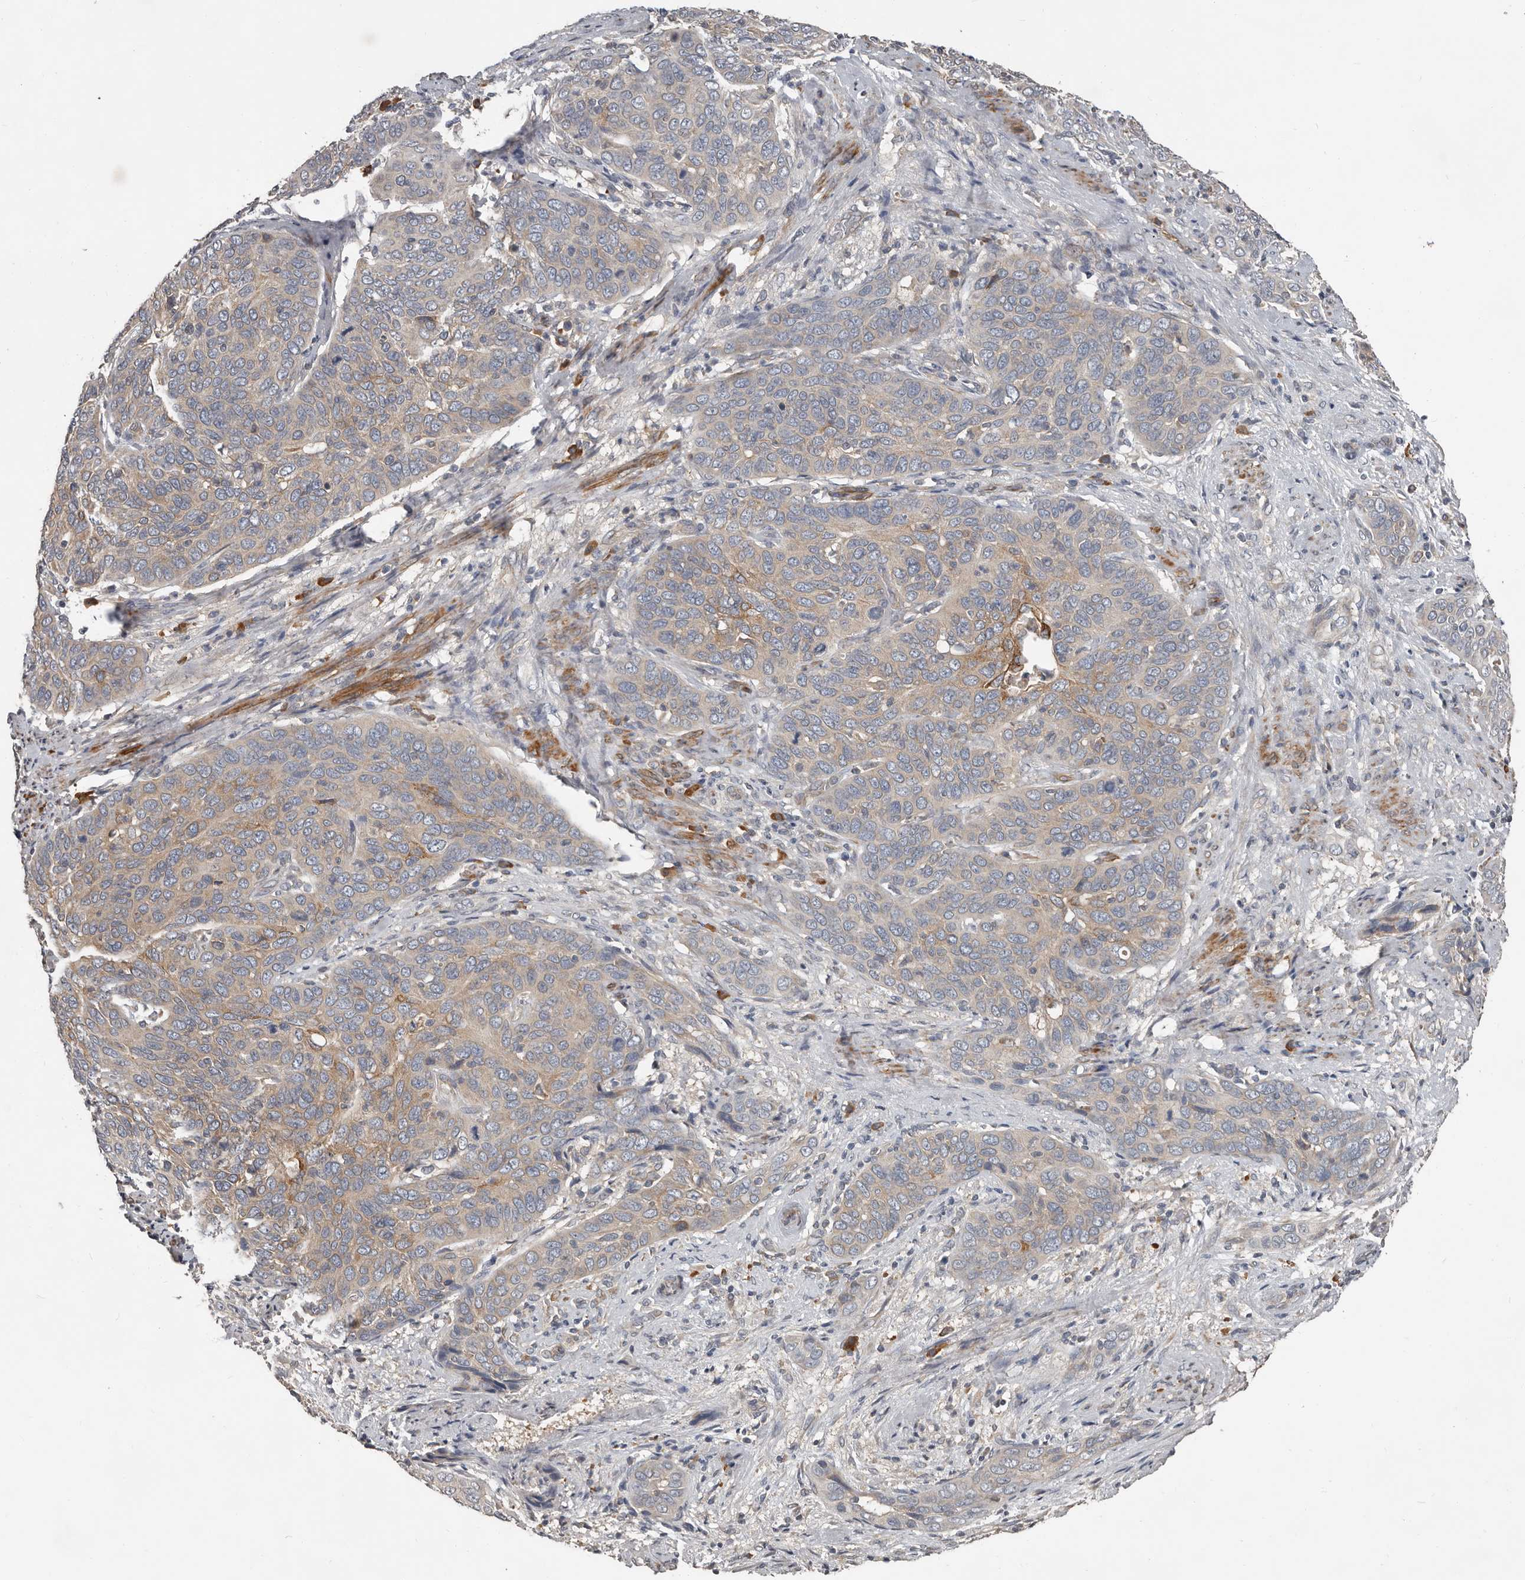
{"staining": {"intensity": "weak", "quantity": ">75%", "location": "cytoplasmic/membranous"}, "tissue": "cervical cancer", "cell_type": "Tumor cells", "image_type": "cancer", "snomed": [{"axis": "morphology", "description": "Squamous cell carcinoma, NOS"}, {"axis": "topography", "description": "Cervix"}], "caption": "The histopathology image exhibits staining of cervical cancer, revealing weak cytoplasmic/membranous protein positivity (brown color) within tumor cells.", "gene": "AKNAD1", "patient": {"sex": "female", "age": 60}}